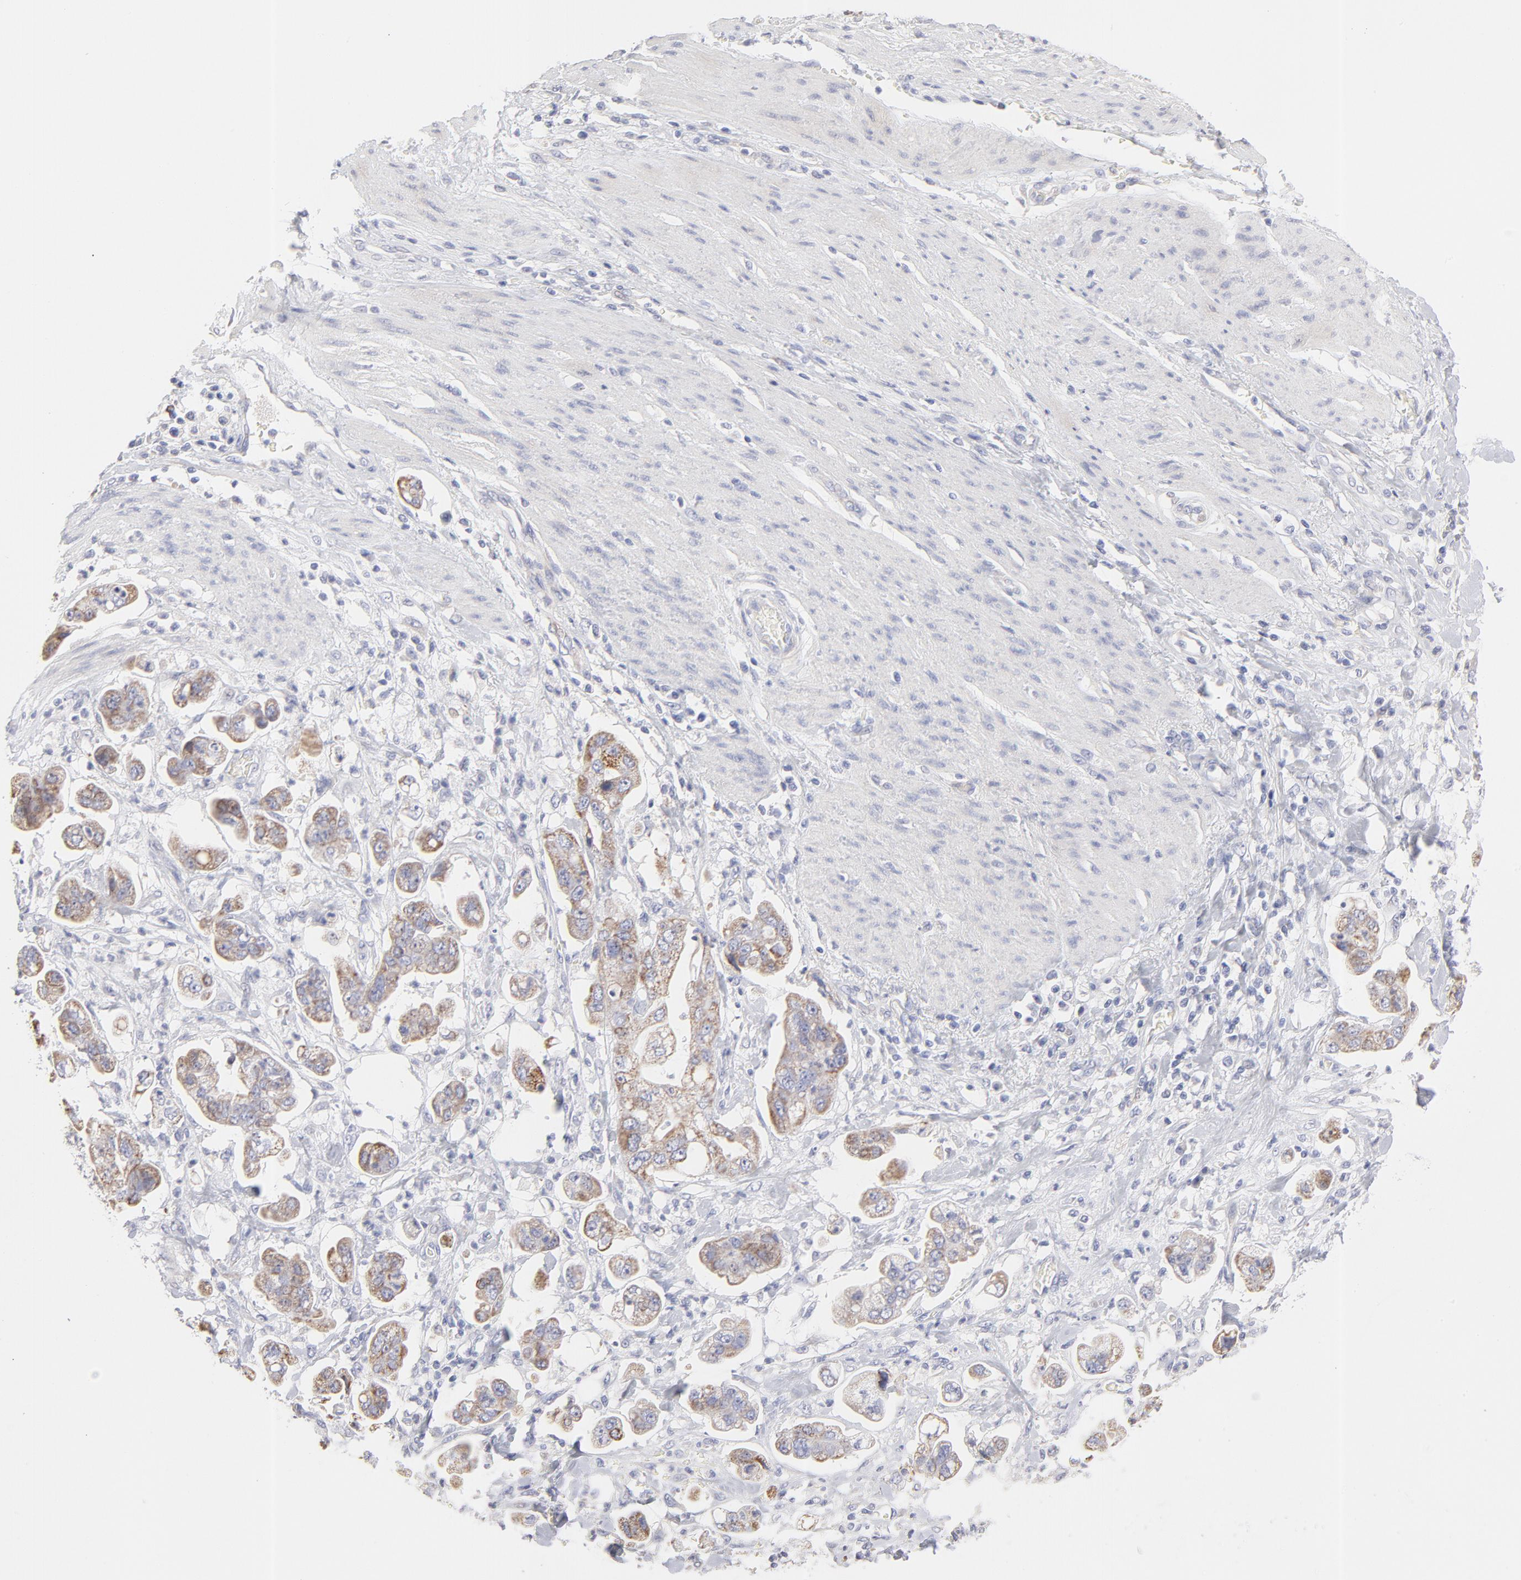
{"staining": {"intensity": "moderate", "quantity": ">75%", "location": "cytoplasmic/membranous"}, "tissue": "stomach cancer", "cell_type": "Tumor cells", "image_type": "cancer", "snomed": [{"axis": "morphology", "description": "Adenocarcinoma, NOS"}, {"axis": "topography", "description": "Stomach"}], "caption": "Tumor cells reveal medium levels of moderate cytoplasmic/membranous expression in about >75% of cells in human stomach cancer (adenocarcinoma). The staining is performed using DAB brown chromogen to label protein expression. The nuclei are counter-stained blue using hematoxylin.", "gene": "TST", "patient": {"sex": "male", "age": 62}}